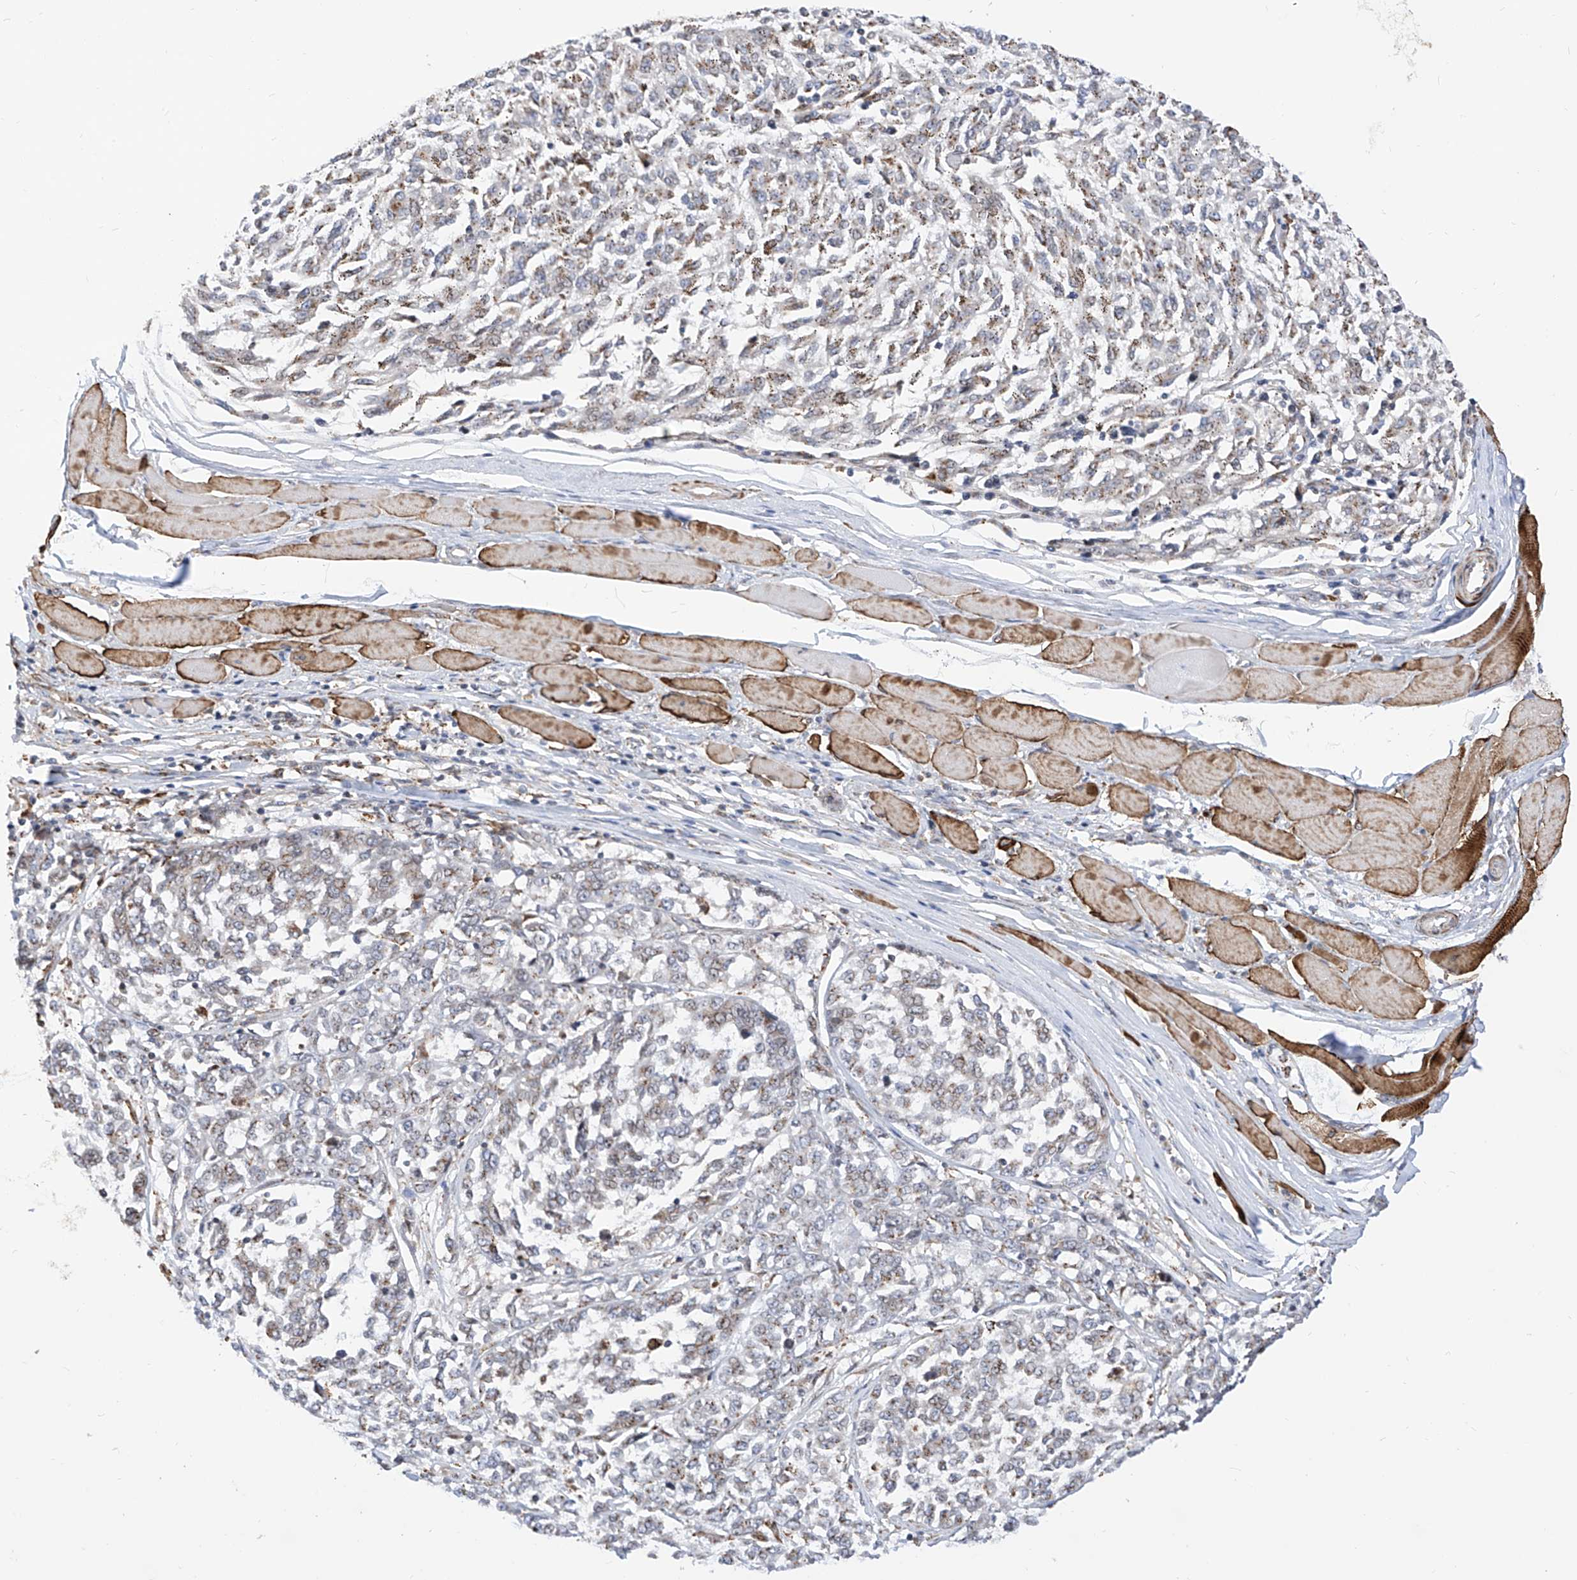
{"staining": {"intensity": "weak", "quantity": ">75%", "location": "cytoplasmic/membranous"}, "tissue": "melanoma", "cell_type": "Tumor cells", "image_type": "cancer", "snomed": [{"axis": "morphology", "description": "Malignant melanoma, NOS"}, {"axis": "topography", "description": "Skin"}], "caption": "Weak cytoplasmic/membranous protein staining is seen in approximately >75% of tumor cells in malignant melanoma. The staining was performed using DAB (3,3'-diaminobenzidine), with brown indicating positive protein expression. Nuclei are stained blue with hematoxylin.", "gene": "TTLL8", "patient": {"sex": "female", "age": 72}}